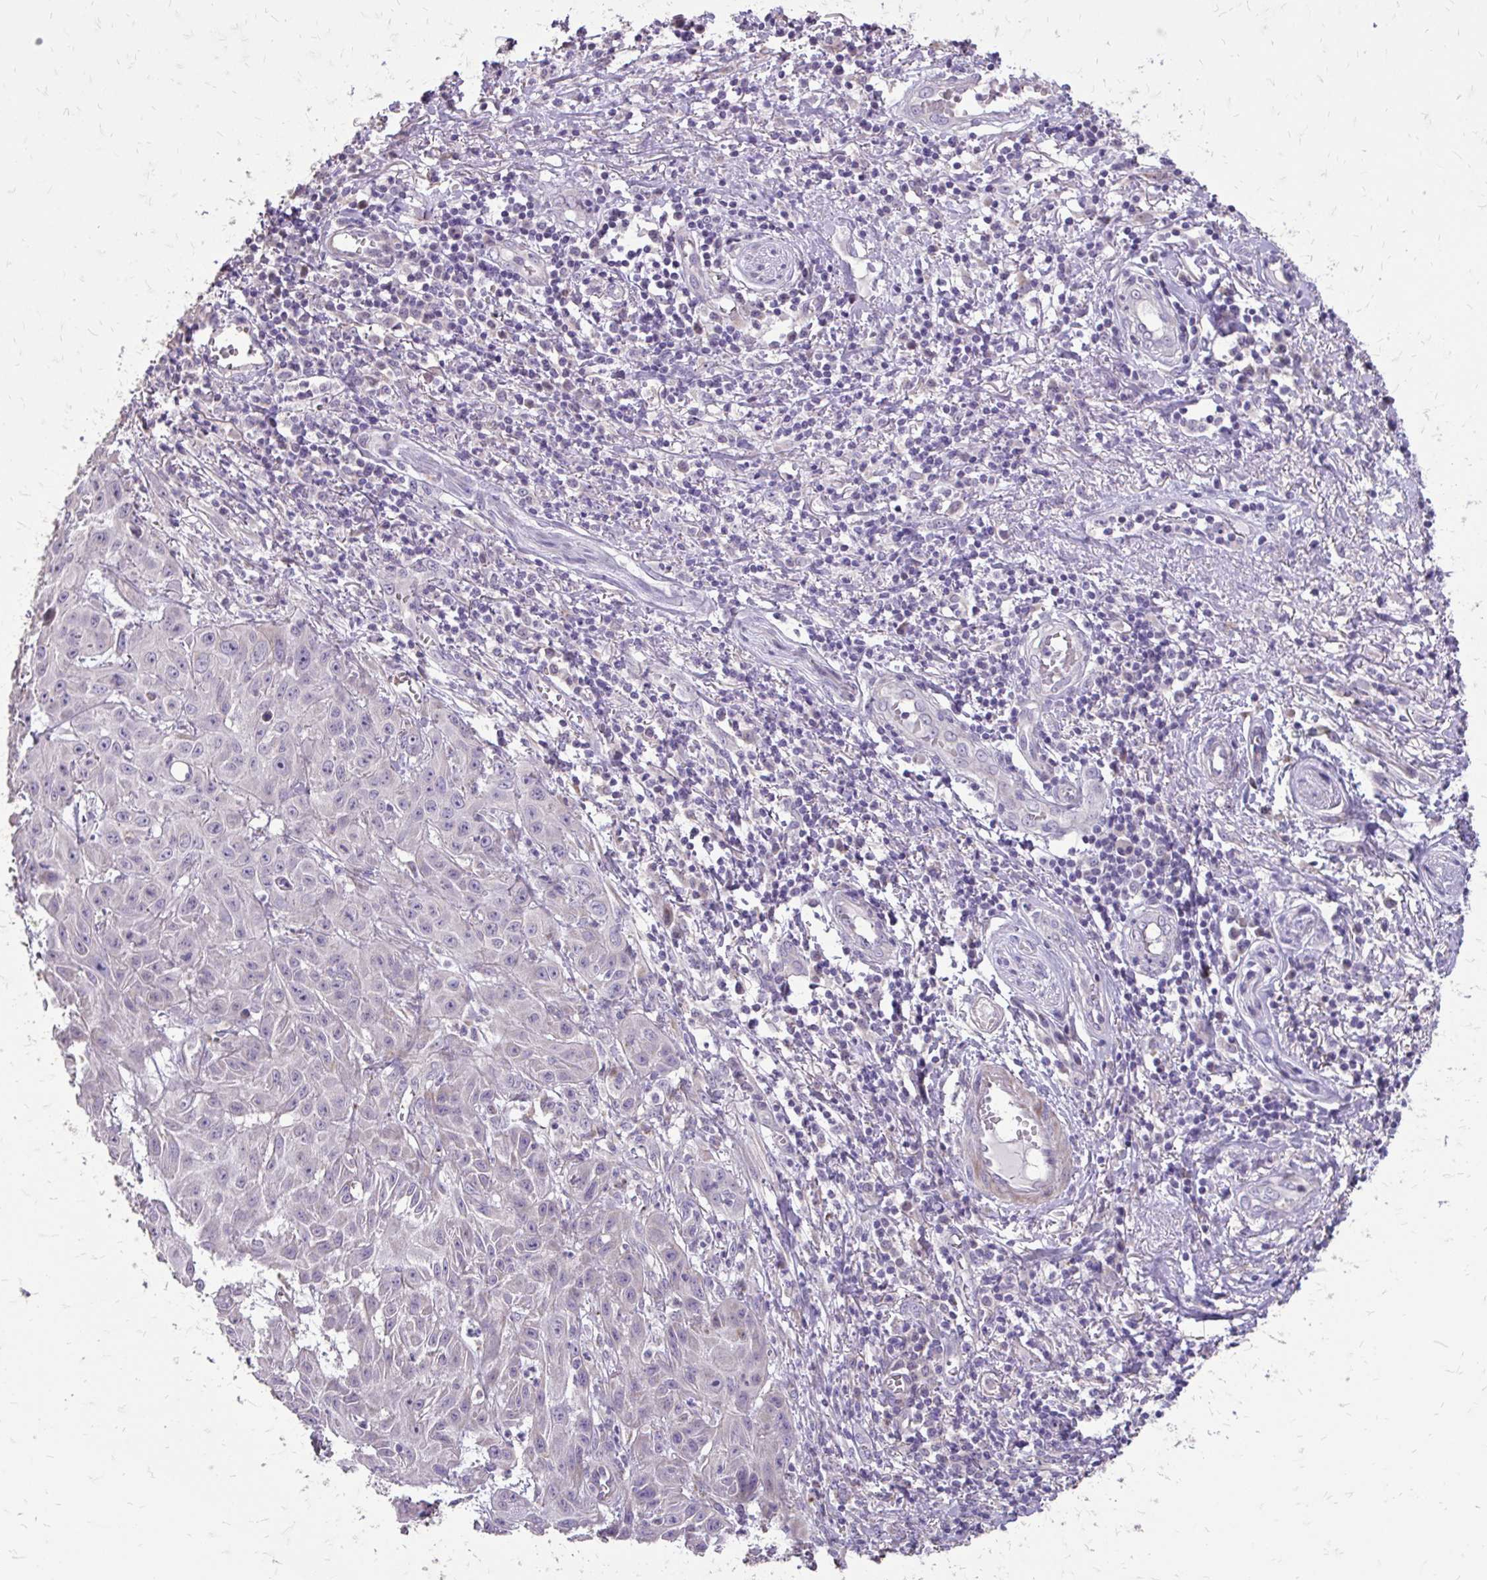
{"staining": {"intensity": "negative", "quantity": "none", "location": "none"}, "tissue": "skin cancer", "cell_type": "Tumor cells", "image_type": "cancer", "snomed": [{"axis": "morphology", "description": "Squamous cell carcinoma, NOS"}, {"axis": "topography", "description": "Skin"}, {"axis": "topography", "description": "Vulva"}], "caption": "An image of squamous cell carcinoma (skin) stained for a protein demonstrates no brown staining in tumor cells.", "gene": "MYORG", "patient": {"sex": "female", "age": 71}}